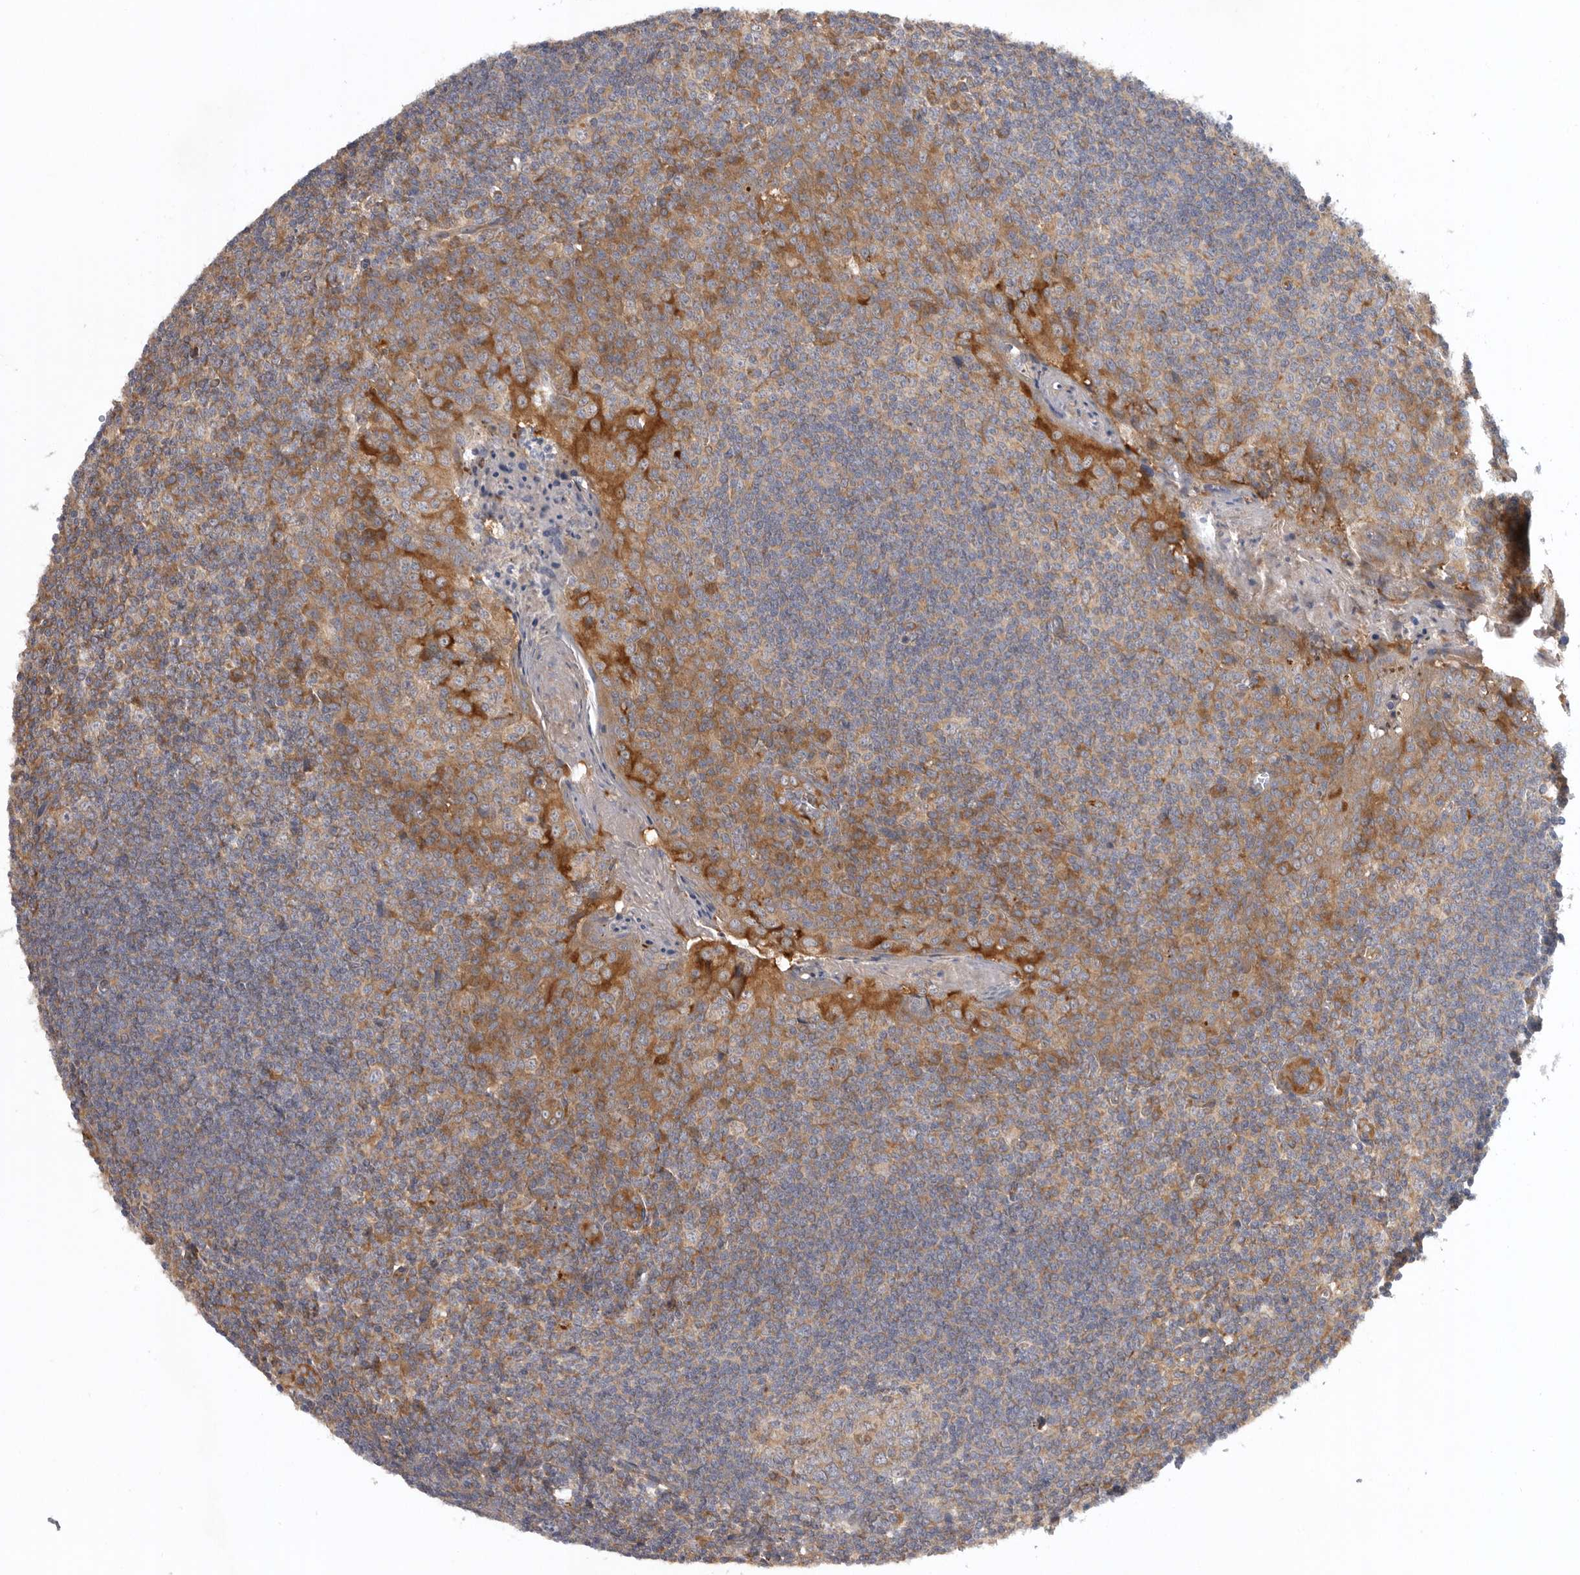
{"staining": {"intensity": "moderate", "quantity": ">75%", "location": "cytoplasmic/membranous"}, "tissue": "tonsil", "cell_type": "Germinal center cells", "image_type": "normal", "snomed": [{"axis": "morphology", "description": "Normal tissue, NOS"}, {"axis": "topography", "description": "Tonsil"}], "caption": "Immunohistochemical staining of normal human tonsil reveals medium levels of moderate cytoplasmic/membranous staining in about >75% of germinal center cells.", "gene": "C1orf109", "patient": {"sex": "male", "age": 27}}